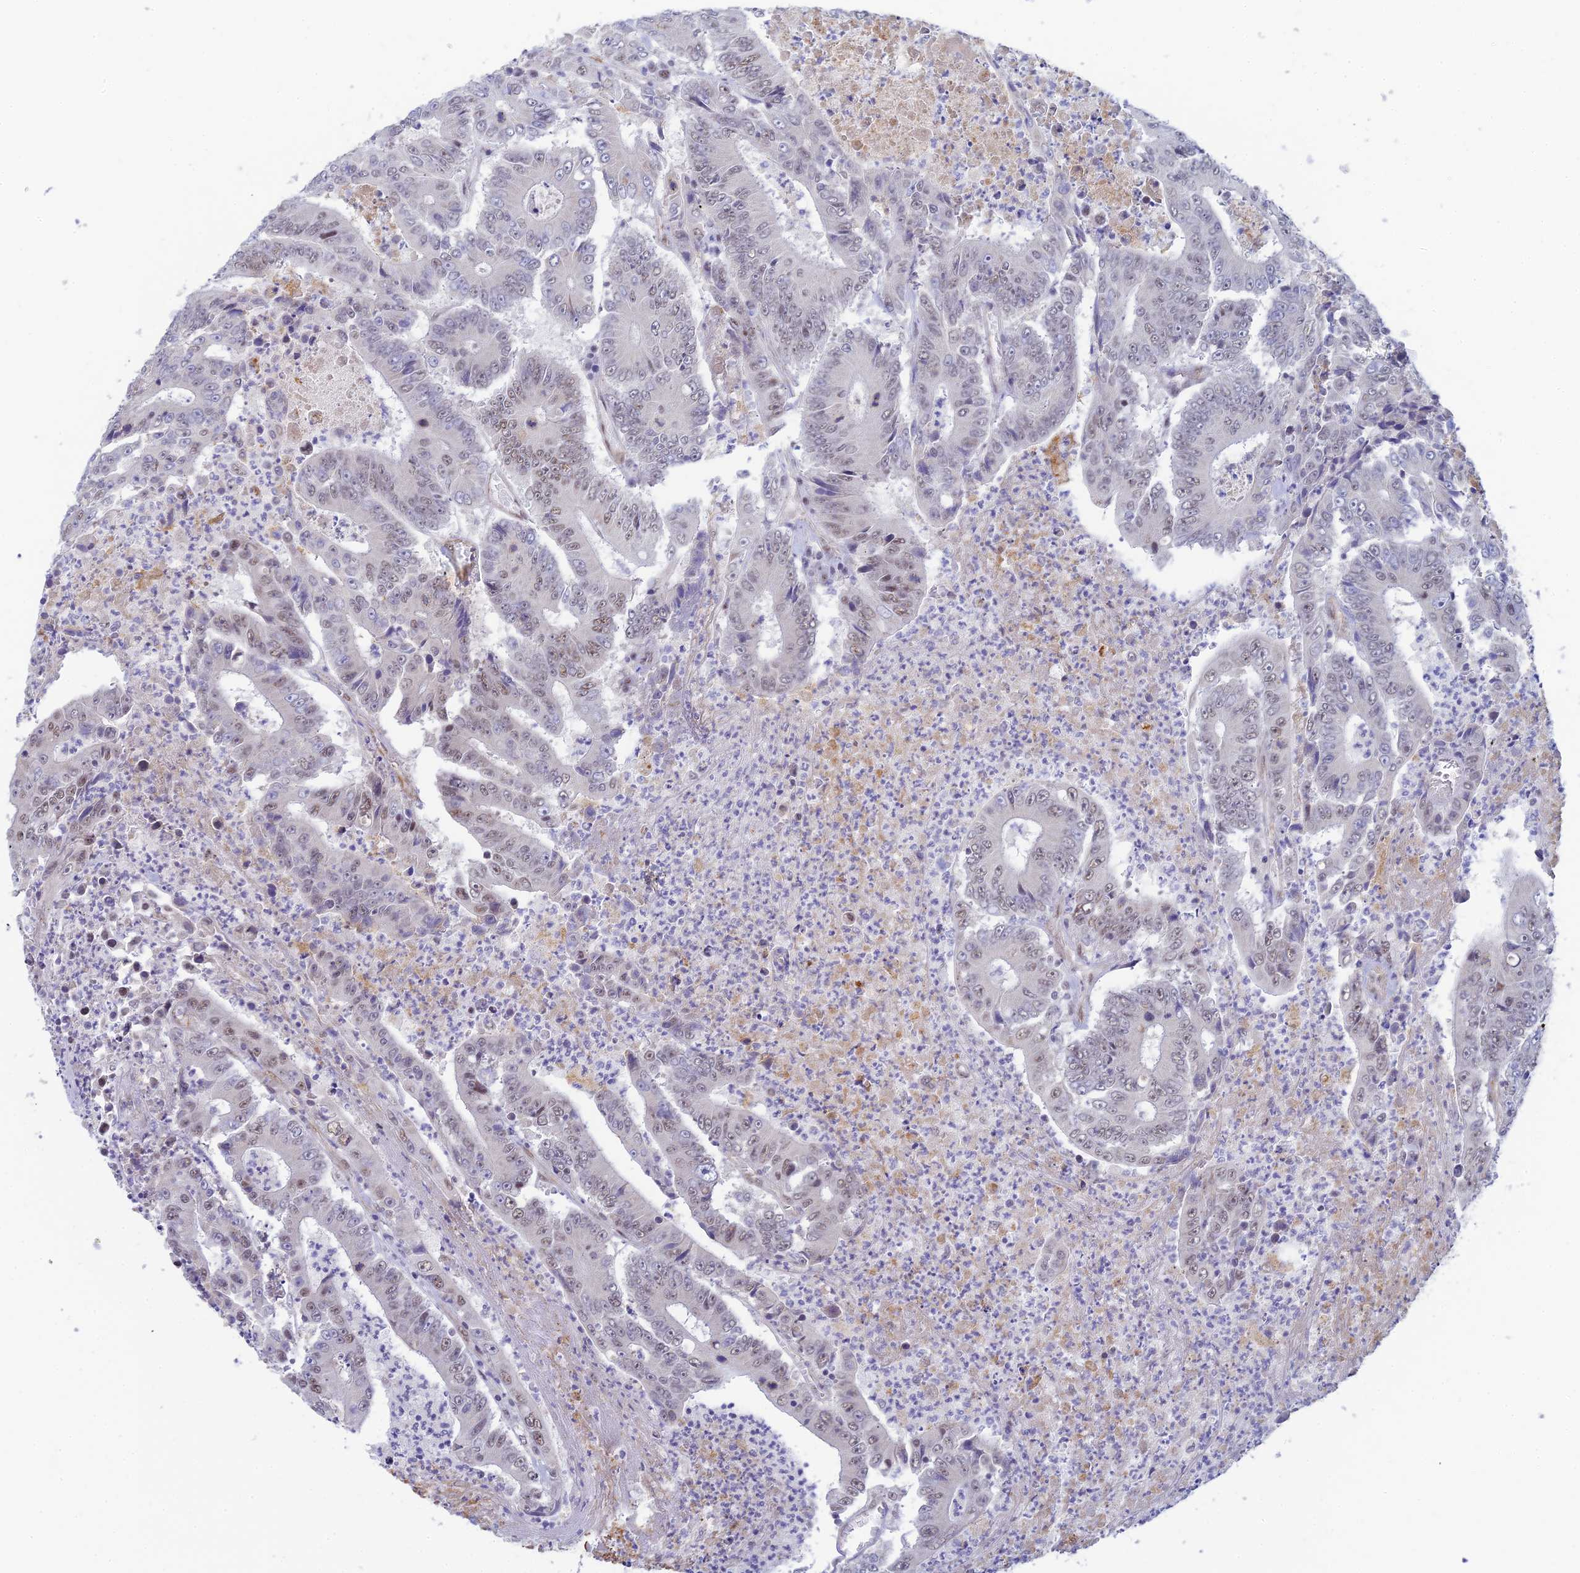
{"staining": {"intensity": "weak", "quantity": "25%-75%", "location": "nuclear"}, "tissue": "colorectal cancer", "cell_type": "Tumor cells", "image_type": "cancer", "snomed": [{"axis": "morphology", "description": "Adenocarcinoma, NOS"}, {"axis": "topography", "description": "Colon"}], "caption": "Colorectal cancer stained with a brown dye reveals weak nuclear positive staining in about 25%-75% of tumor cells.", "gene": "CFAP92", "patient": {"sex": "male", "age": 83}}